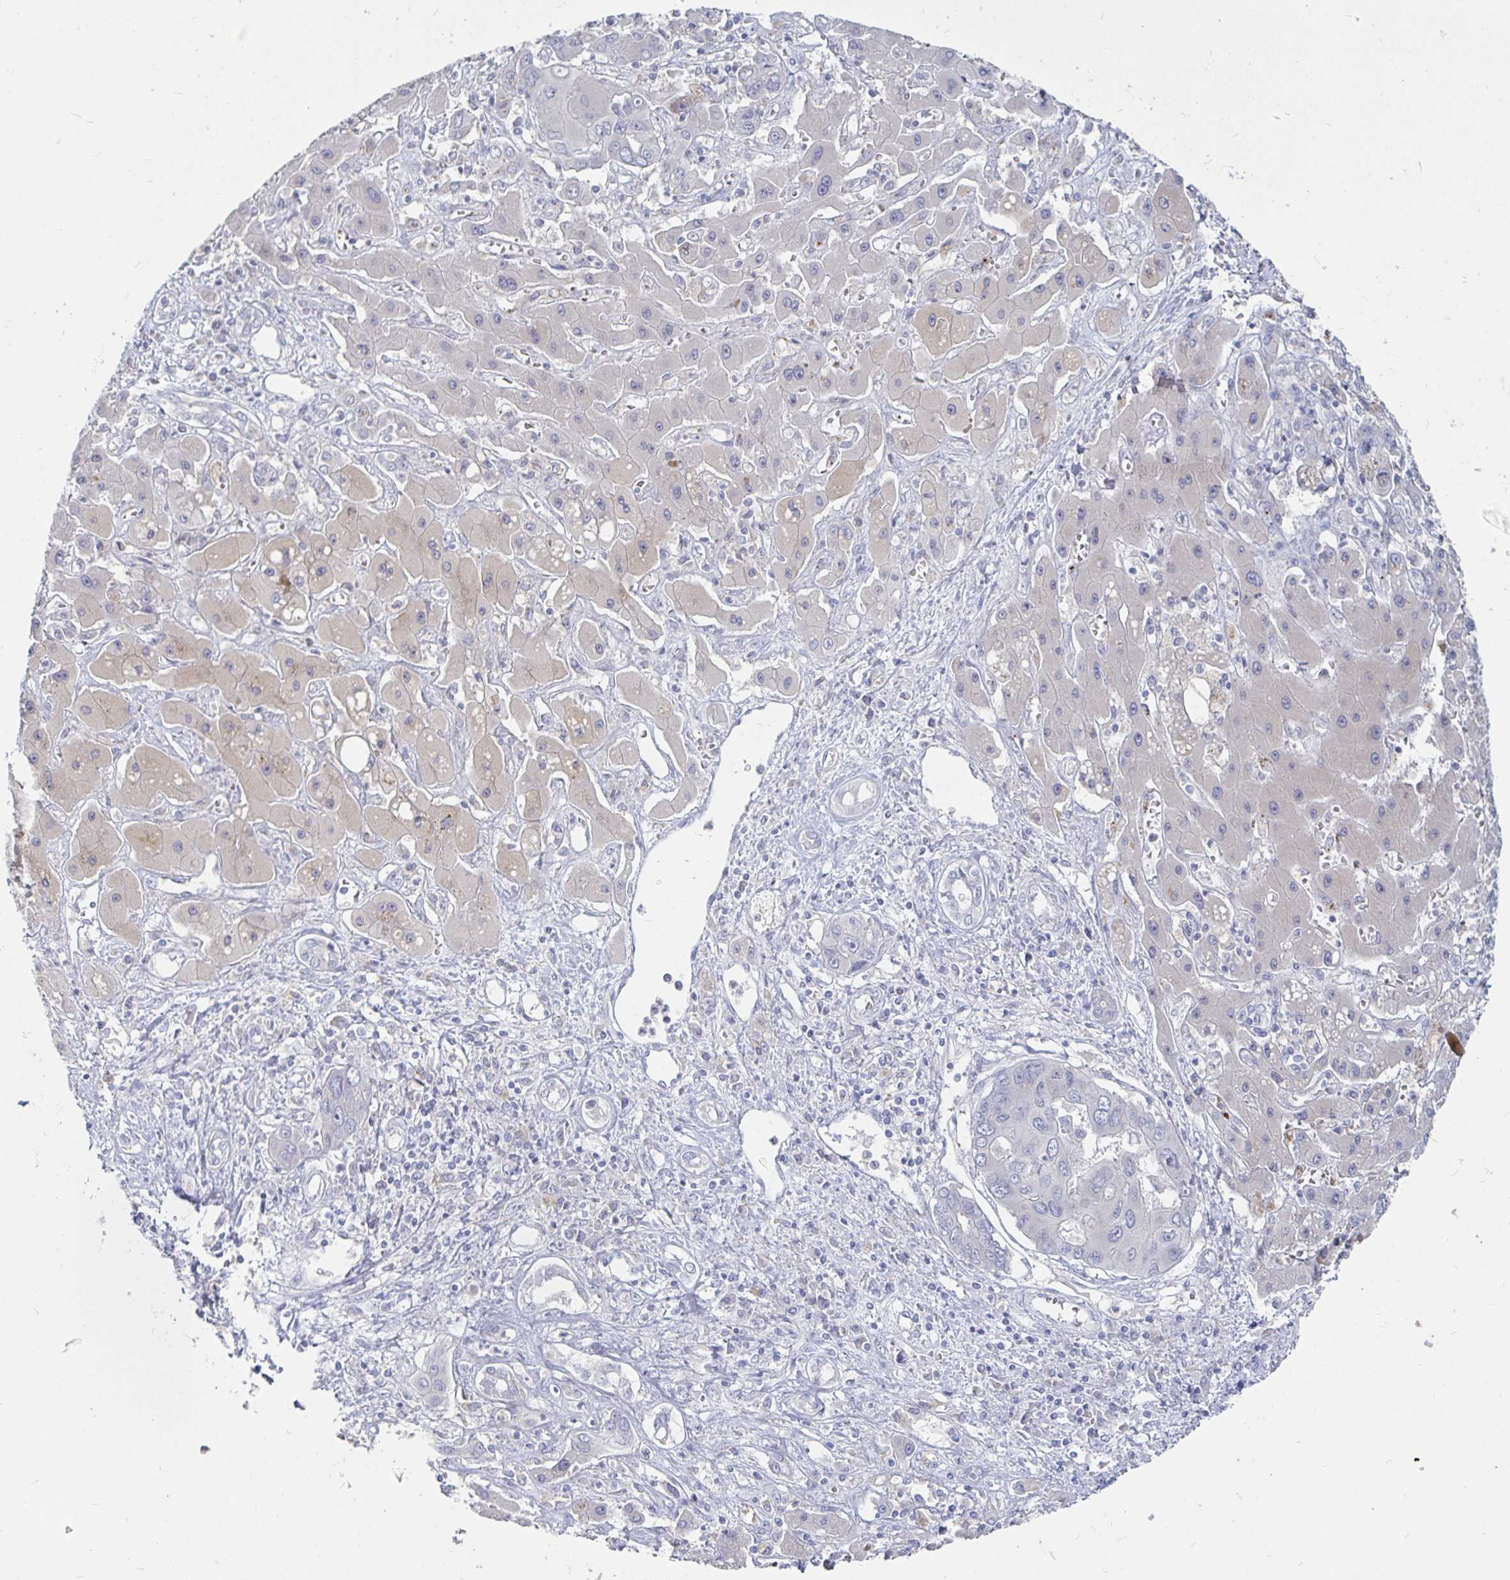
{"staining": {"intensity": "negative", "quantity": "none", "location": "none"}, "tissue": "liver cancer", "cell_type": "Tumor cells", "image_type": "cancer", "snomed": [{"axis": "morphology", "description": "Cholangiocarcinoma"}, {"axis": "topography", "description": "Liver"}], "caption": "Immunohistochemistry (IHC) of human liver cancer (cholangiocarcinoma) shows no positivity in tumor cells.", "gene": "SPPL3", "patient": {"sex": "male", "age": 67}}